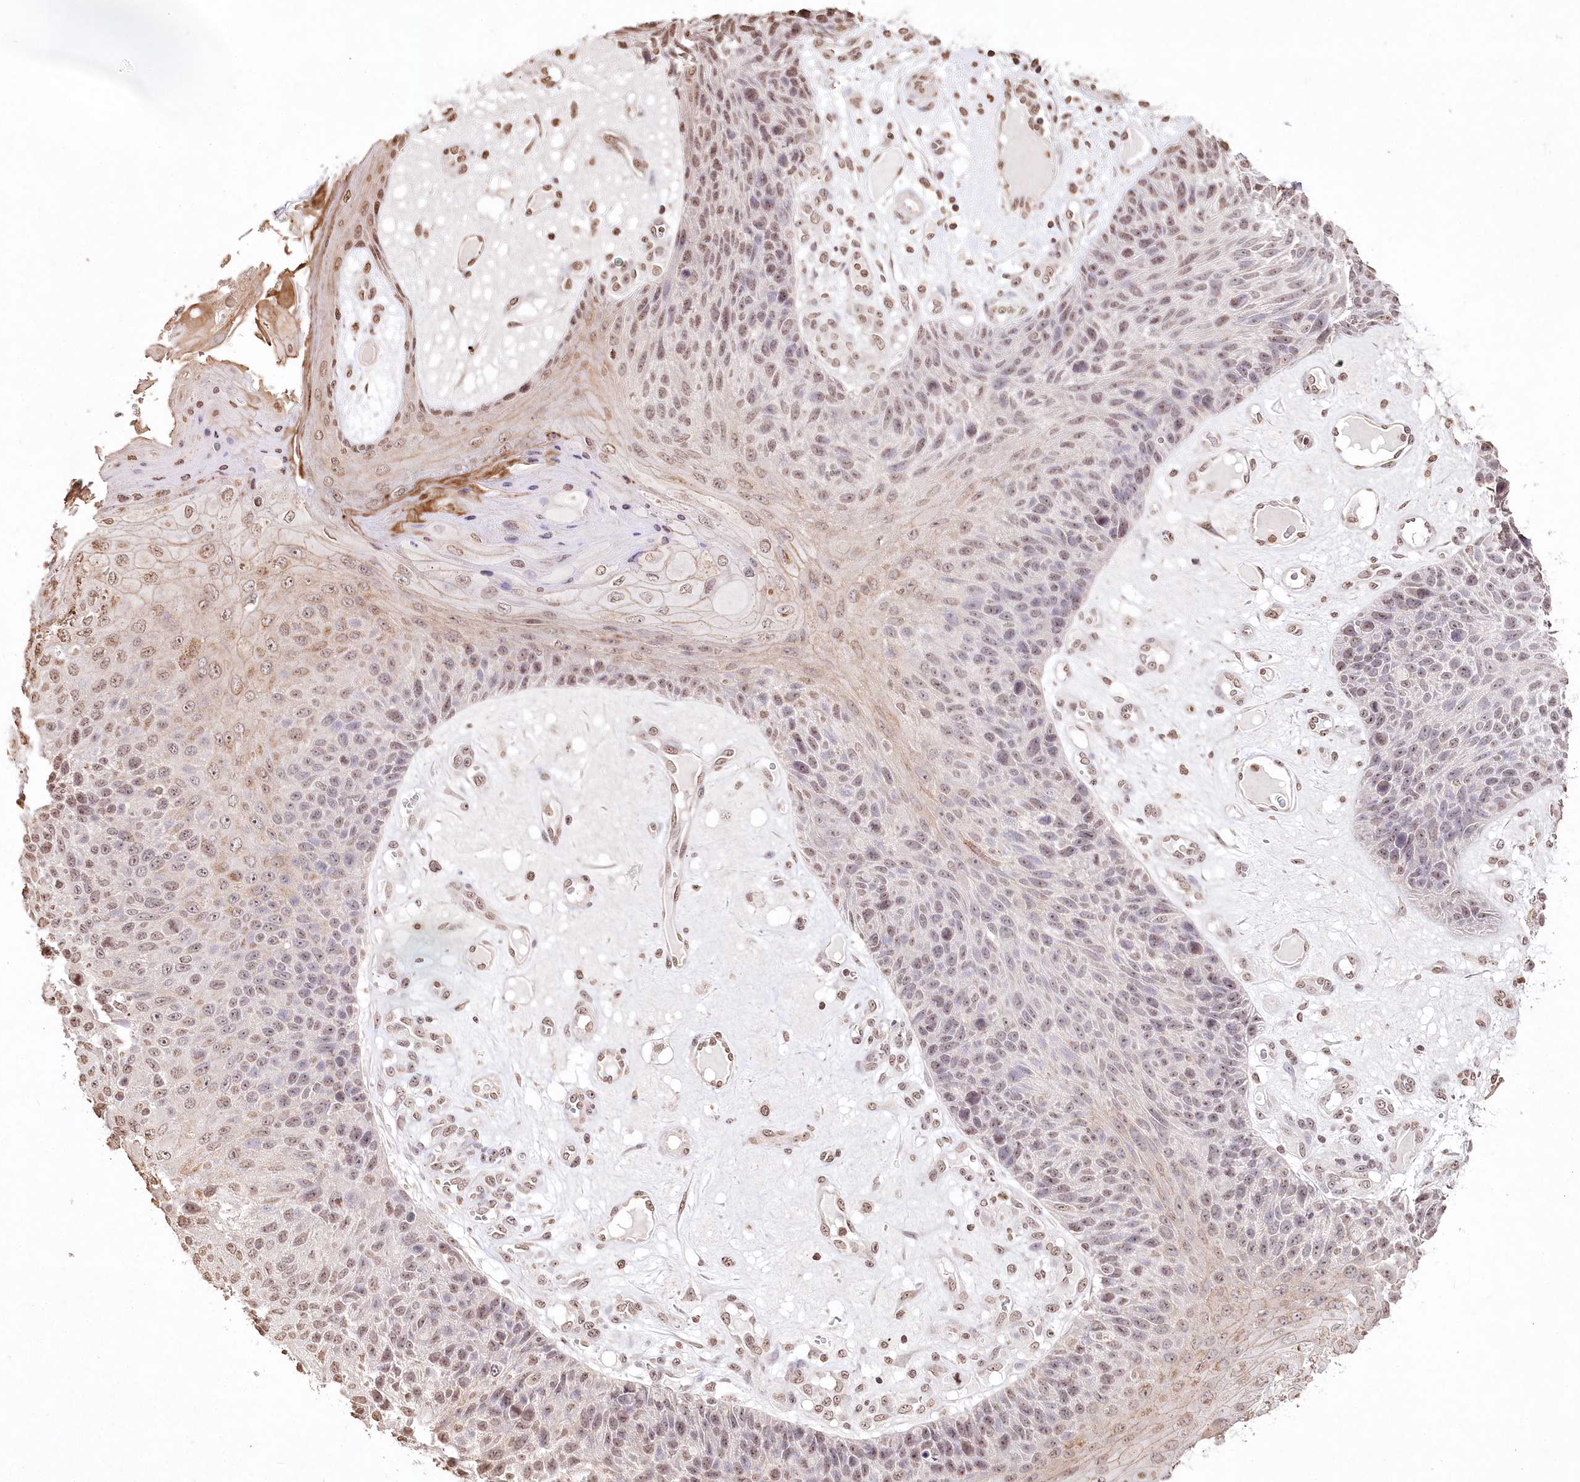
{"staining": {"intensity": "weak", "quantity": "25%-75%", "location": "cytoplasmic/membranous,nuclear"}, "tissue": "skin cancer", "cell_type": "Tumor cells", "image_type": "cancer", "snomed": [{"axis": "morphology", "description": "Squamous cell carcinoma, NOS"}, {"axis": "topography", "description": "Skin"}], "caption": "Weak cytoplasmic/membranous and nuclear protein expression is identified in about 25%-75% of tumor cells in skin squamous cell carcinoma. The protein of interest is shown in brown color, while the nuclei are stained blue.", "gene": "DMXL1", "patient": {"sex": "female", "age": 88}}